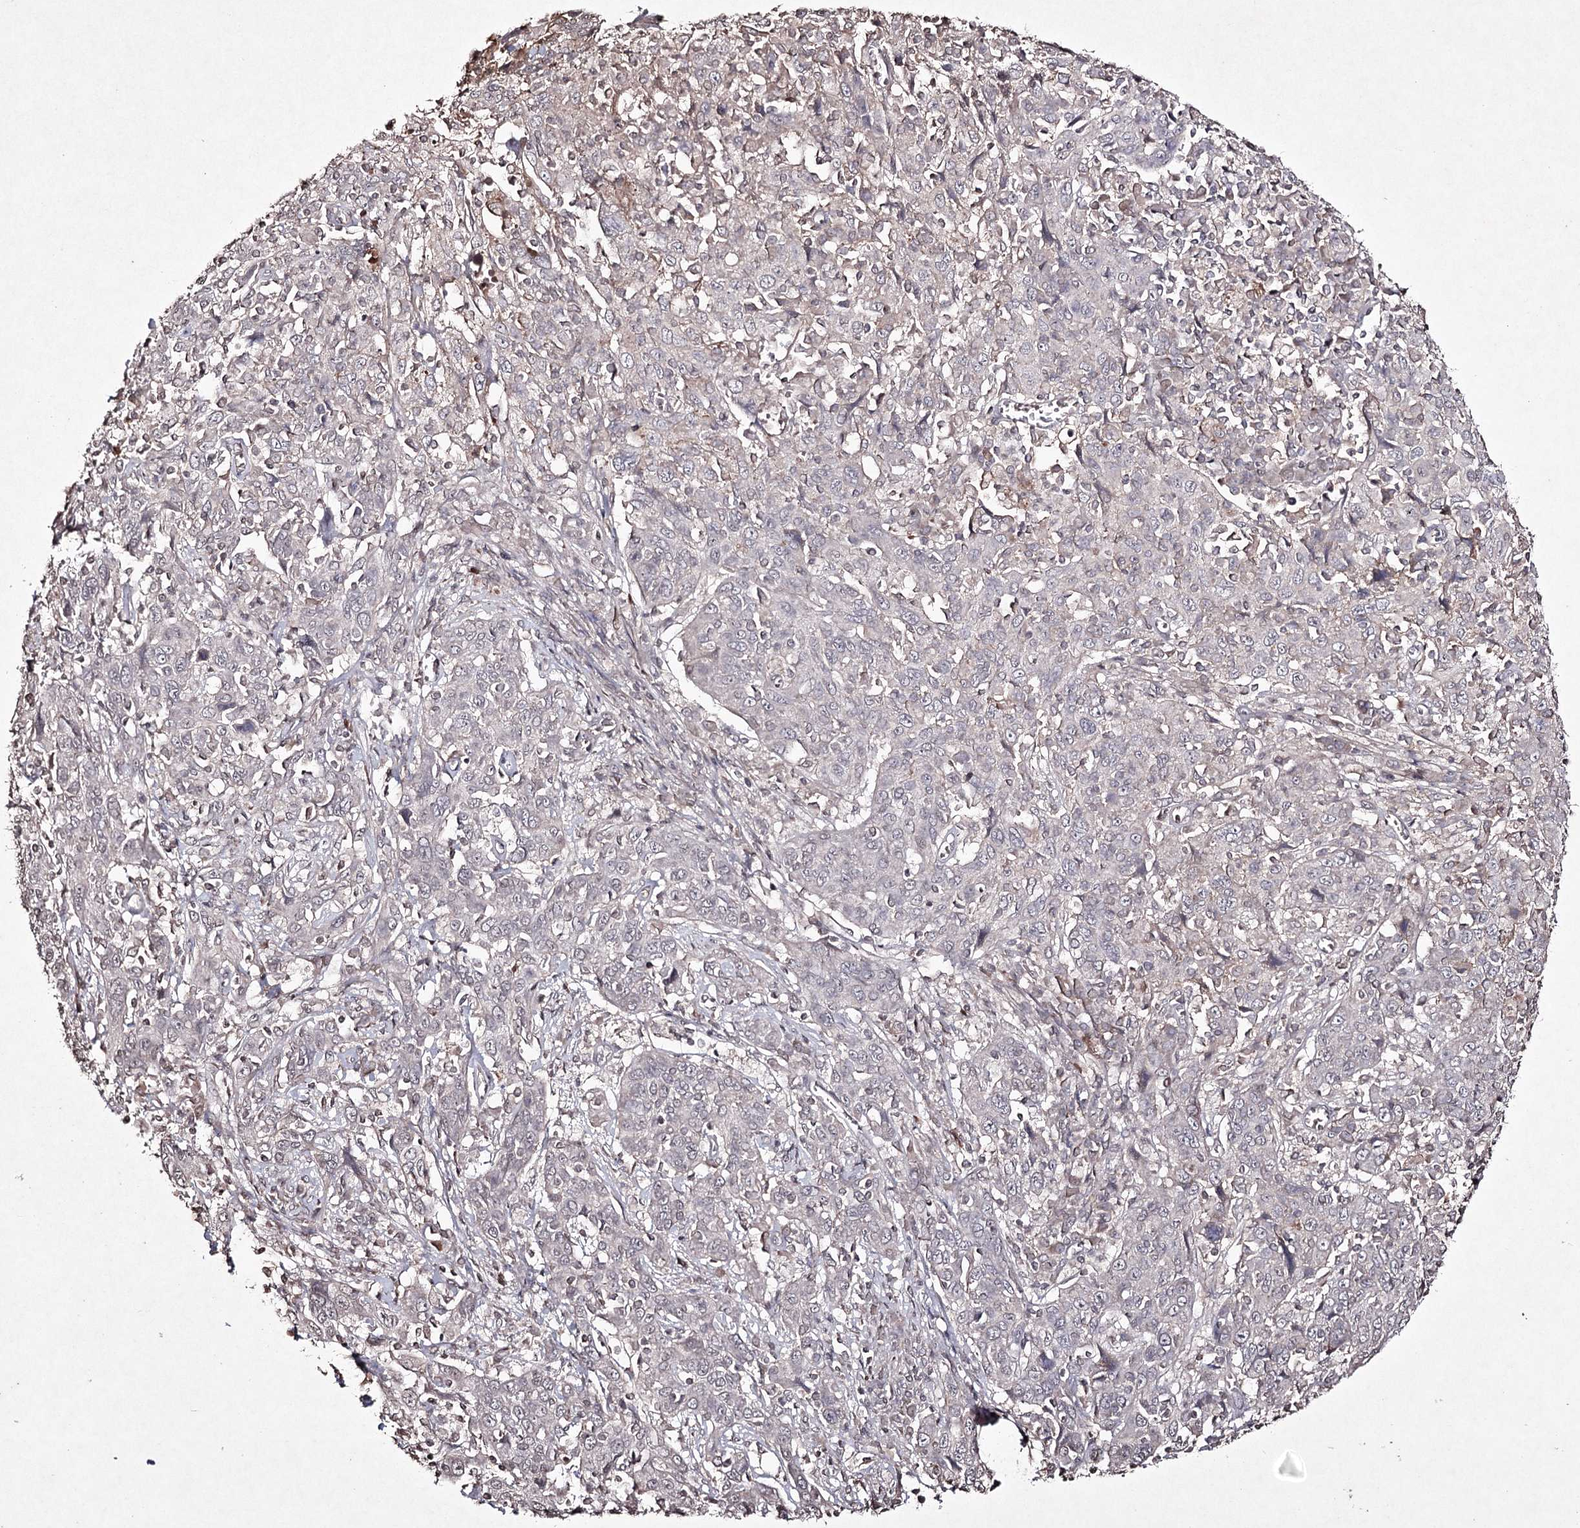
{"staining": {"intensity": "negative", "quantity": "none", "location": "none"}, "tissue": "cervical cancer", "cell_type": "Tumor cells", "image_type": "cancer", "snomed": [{"axis": "morphology", "description": "Squamous cell carcinoma, NOS"}, {"axis": "topography", "description": "Cervix"}], "caption": "IHC histopathology image of neoplastic tissue: cervical cancer (squamous cell carcinoma) stained with DAB exhibits no significant protein expression in tumor cells.", "gene": "SYNGR3", "patient": {"sex": "female", "age": 46}}